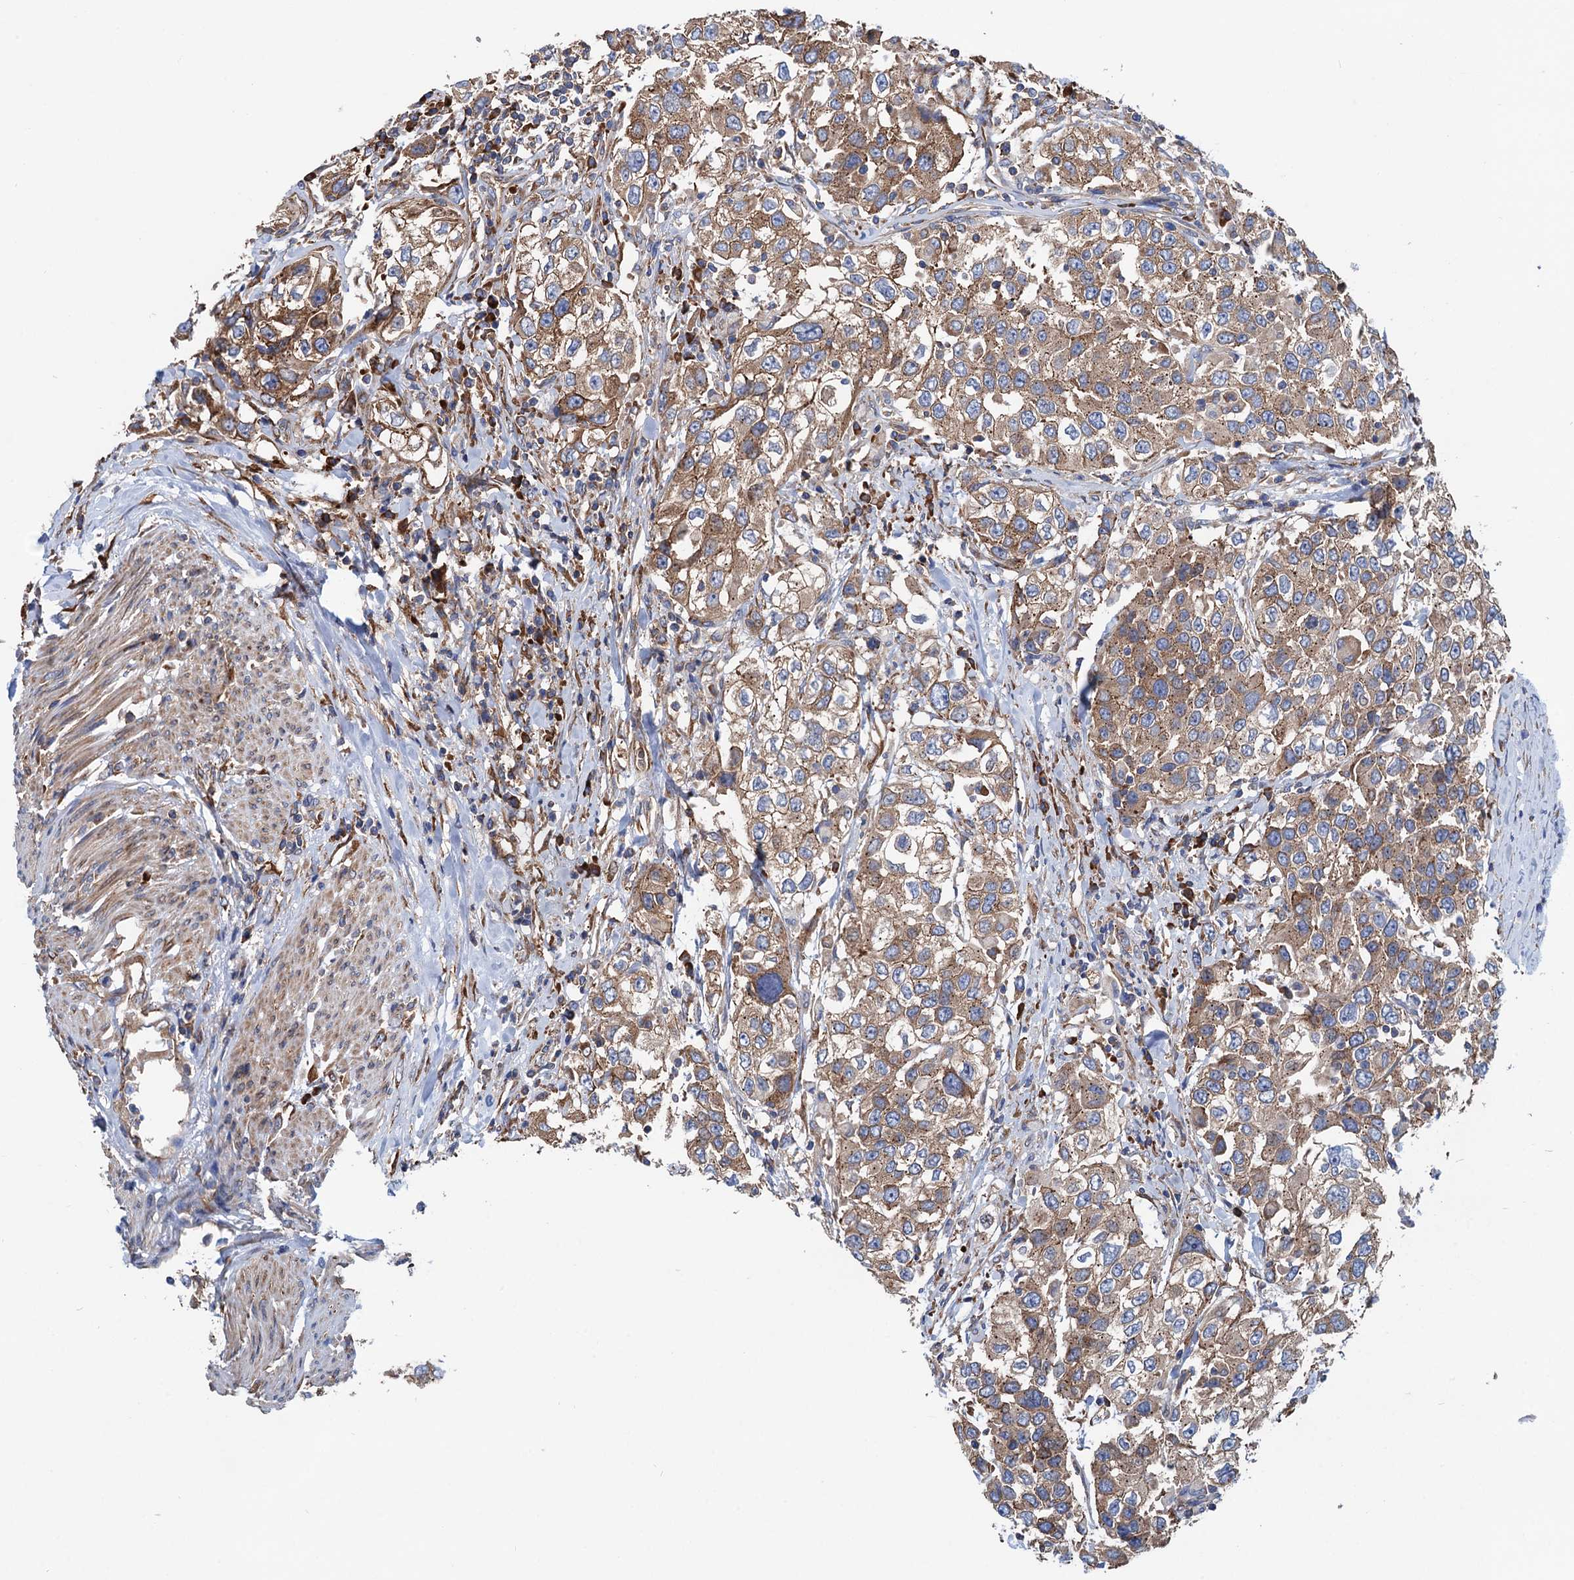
{"staining": {"intensity": "moderate", "quantity": ">75%", "location": "cytoplasmic/membranous"}, "tissue": "urothelial cancer", "cell_type": "Tumor cells", "image_type": "cancer", "snomed": [{"axis": "morphology", "description": "Urothelial carcinoma, High grade"}, {"axis": "topography", "description": "Urinary bladder"}], "caption": "A medium amount of moderate cytoplasmic/membranous staining is seen in approximately >75% of tumor cells in urothelial cancer tissue. (IHC, brightfield microscopy, high magnification).", "gene": "SLC12A7", "patient": {"sex": "female", "age": 80}}